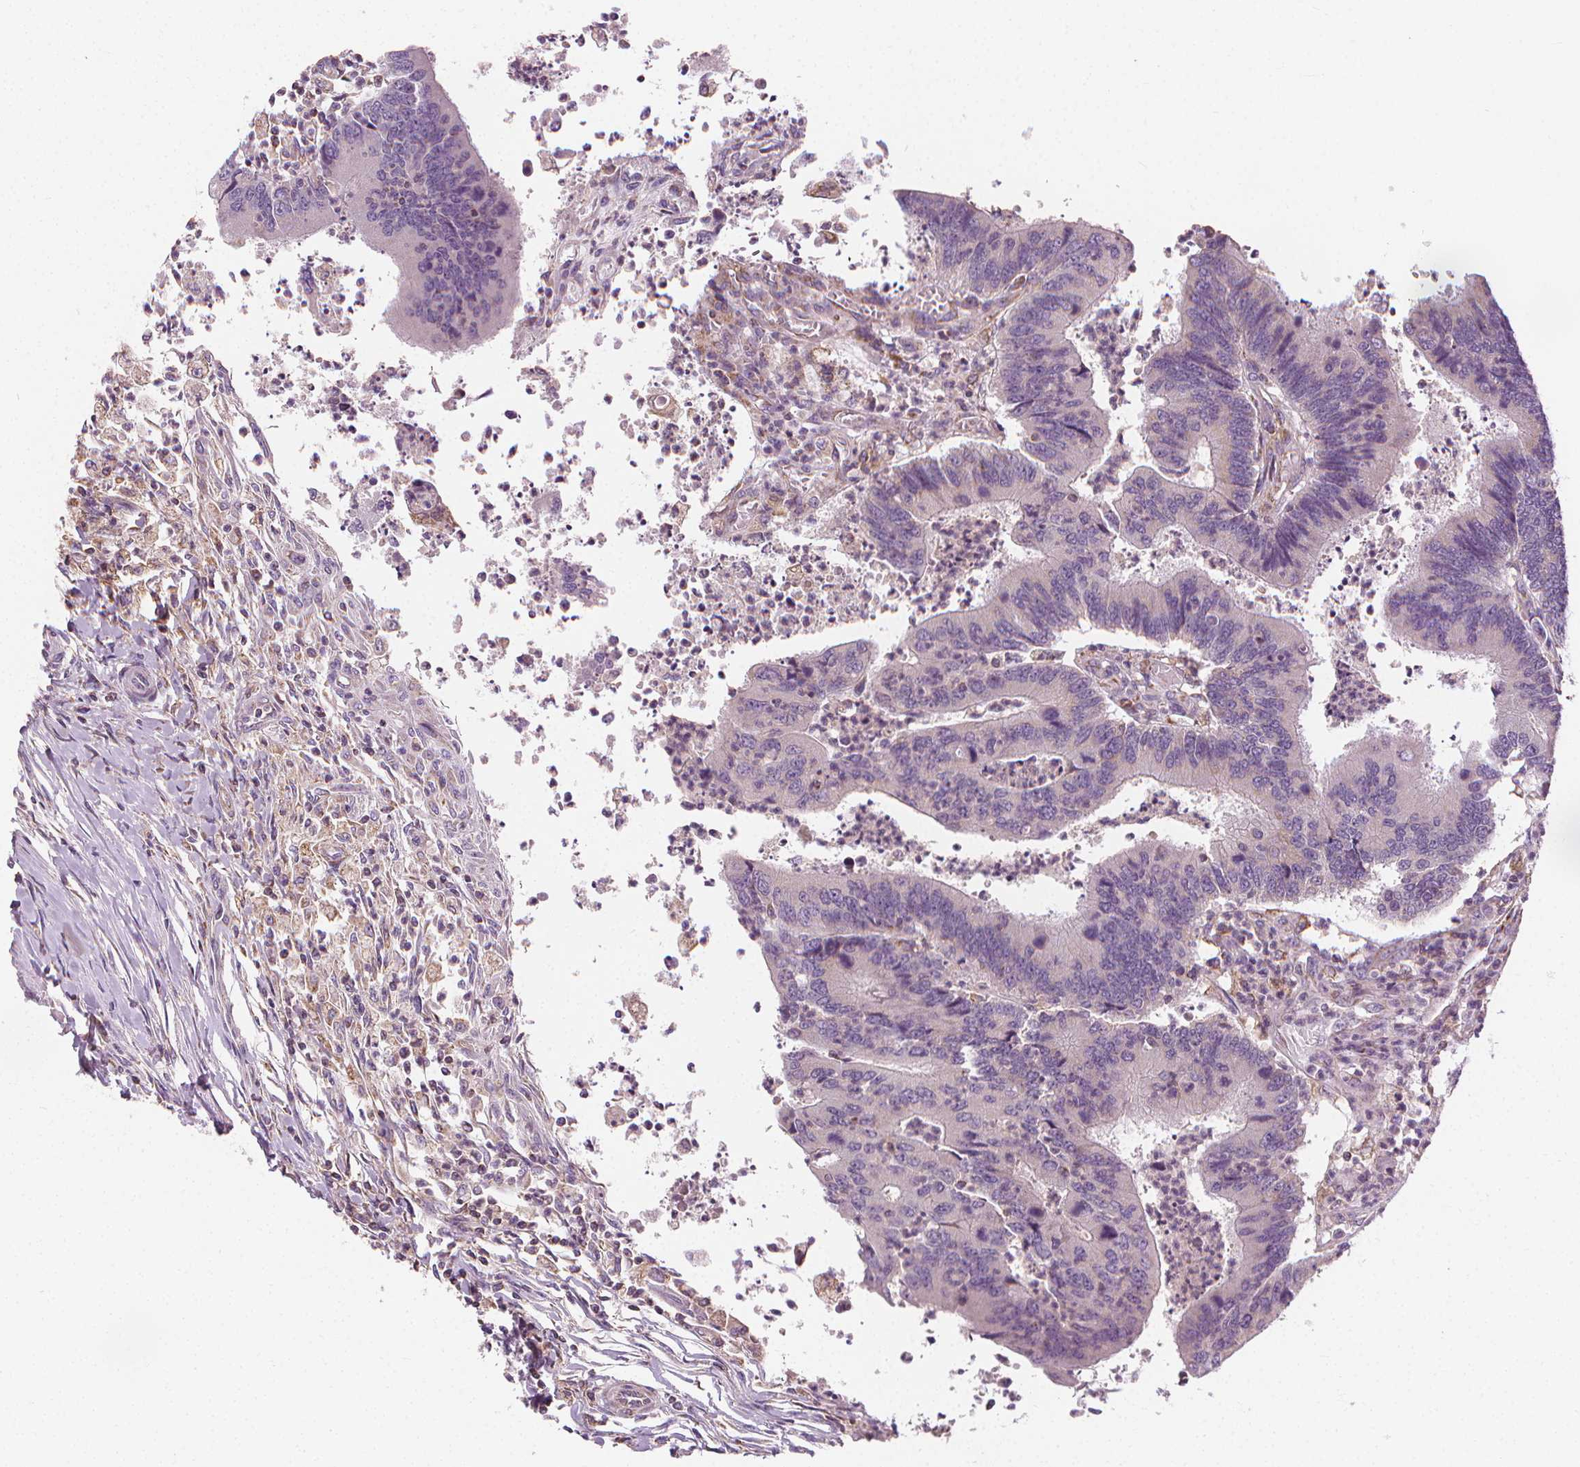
{"staining": {"intensity": "negative", "quantity": "none", "location": "none"}, "tissue": "colorectal cancer", "cell_type": "Tumor cells", "image_type": "cancer", "snomed": [{"axis": "morphology", "description": "Adenocarcinoma, NOS"}, {"axis": "topography", "description": "Colon"}], "caption": "Human adenocarcinoma (colorectal) stained for a protein using IHC displays no expression in tumor cells.", "gene": "RAB20", "patient": {"sex": "female", "age": 67}}